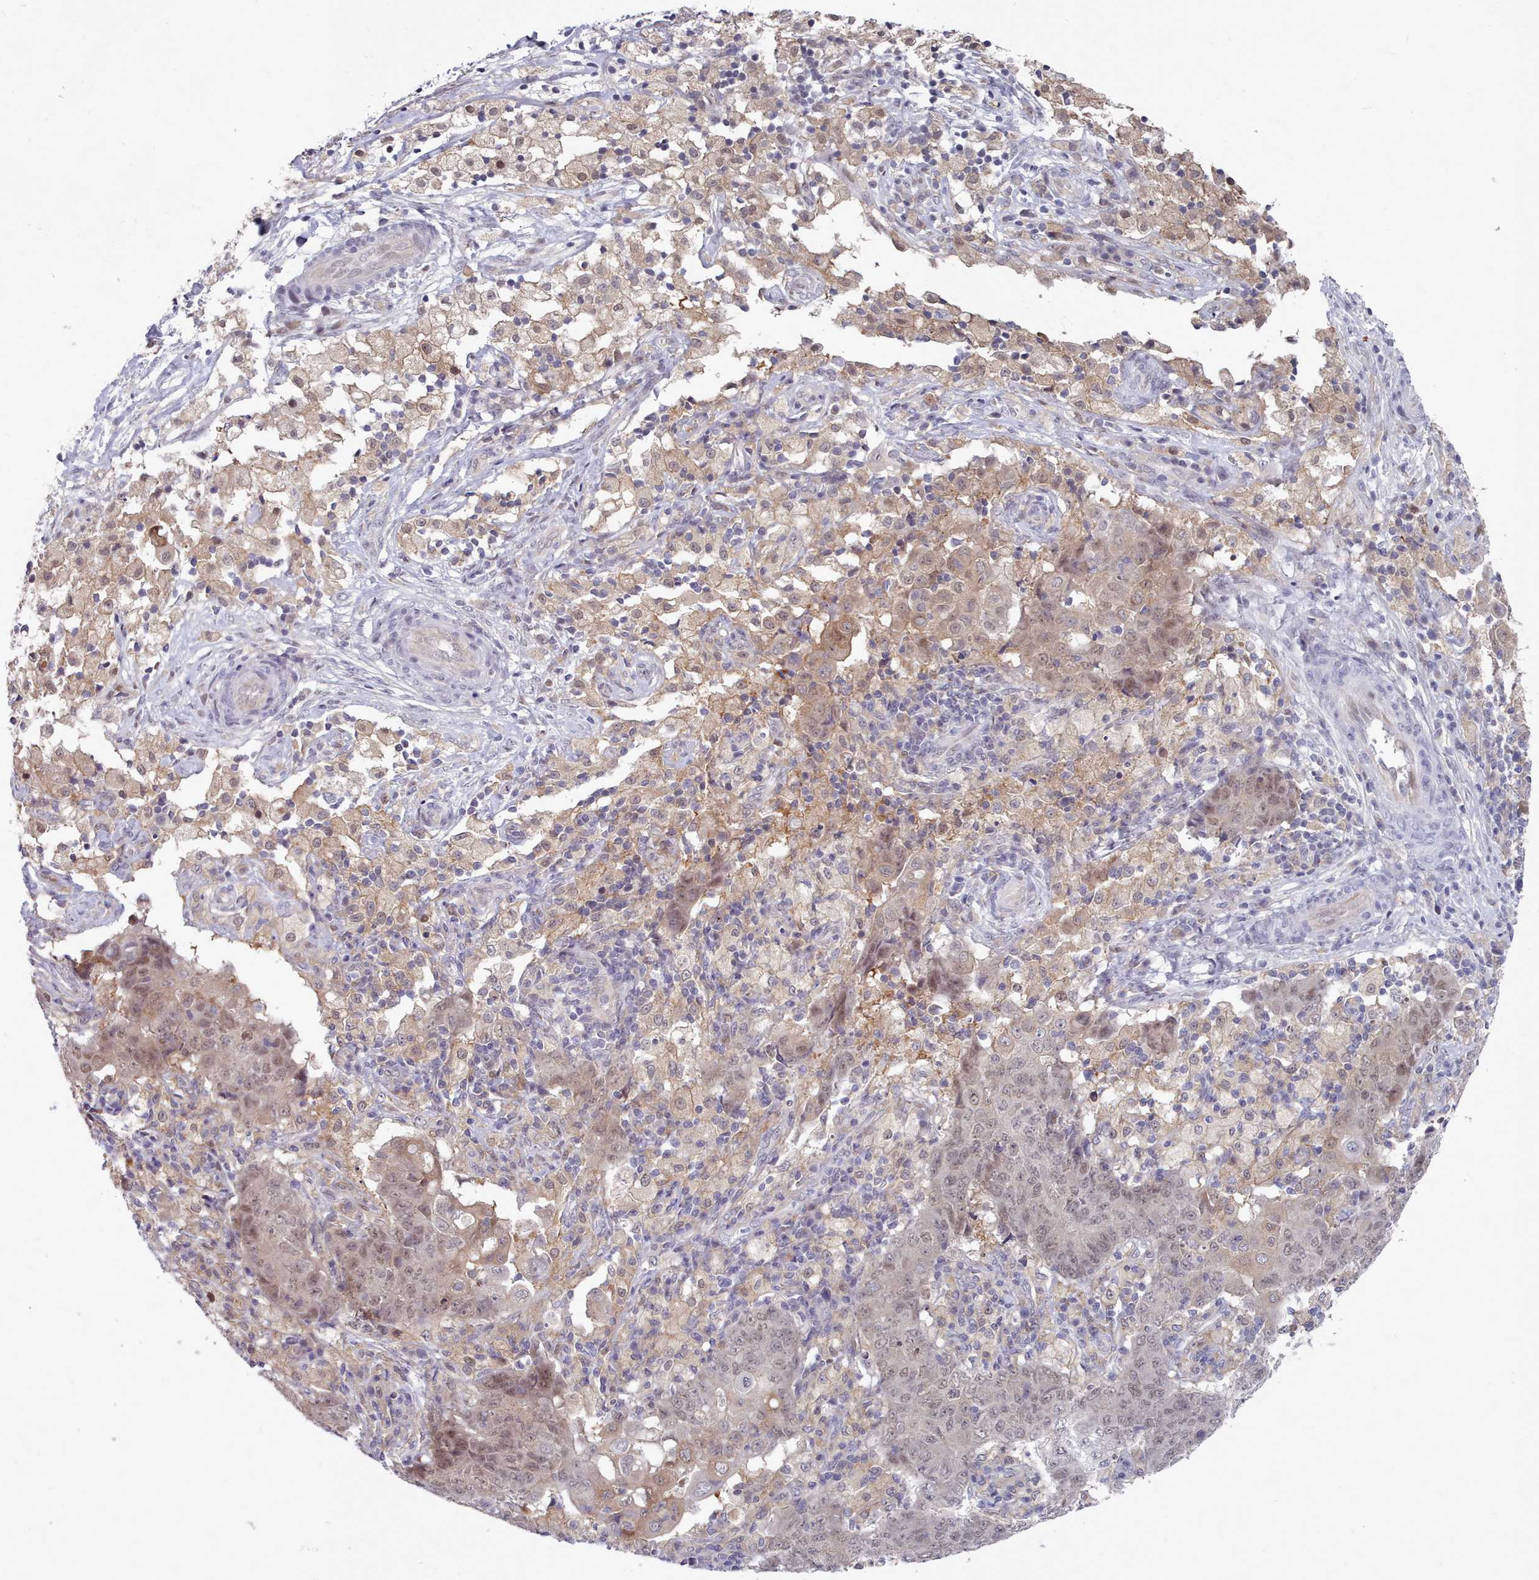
{"staining": {"intensity": "weak", "quantity": ">75%", "location": "nuclear"}, "tissue": "ovarian cancer", "cell_type": "Tumor cells", "image_type": "cancer", "snomed": [{"axis": "morphology", "description": "Carcinoma, endometroid"}, {"axis": "topography", "description": "Ovary"}], "caption": "Human endometroid carcinoma (ovarian) stained with a brown dye exhibits weak nuclear positive expression in about >75% of tumor cells.", "gene": "GINS1", "patient": {"sex": "female", "age": 42}}